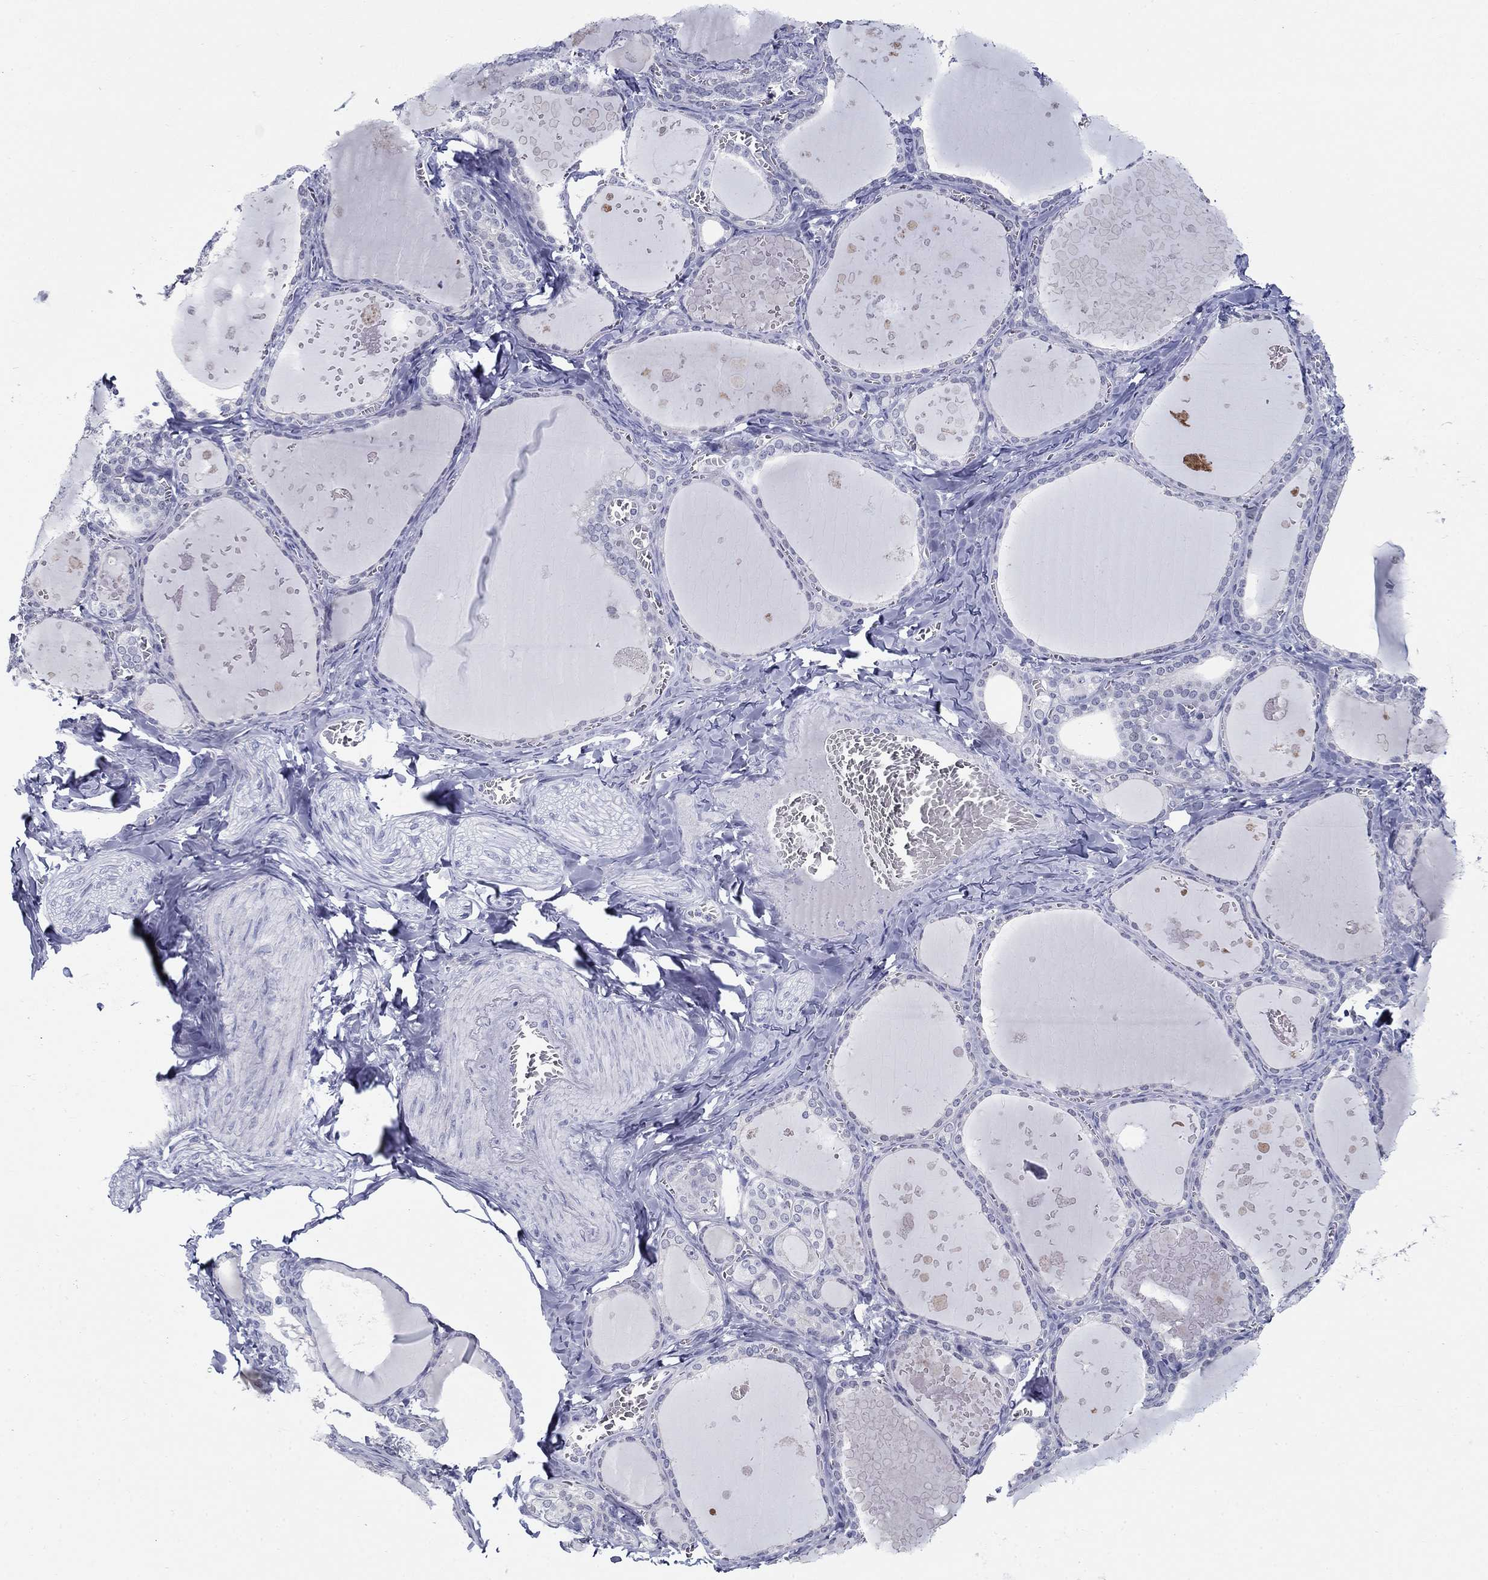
{"staining": {"intensity": "negative", "quantity": "none", "location": "none"}, "tissue": "thyroid gland", "cell_type": "Glandular cells", "image_type": "normal", "snomed": [{"axis": "morphology", "description": "Normal tissue, NOS"}, {"axis": "topography", "description": "Thyroid gland"}], "caption": "IHC micrograph of unremarkable thyroid gland: human thyroid gland stained with DAB (3,3'-diaminobenzidine) exhibits no significant protein staining in glandular cells. The staining is performed using DAB (3,3'-diaminobenzidine) brown chromogen with nuclei counter-stained in using hematoxylin.", "gene": "C4orf19", "patient": {"sex": "female", "age": 56}}